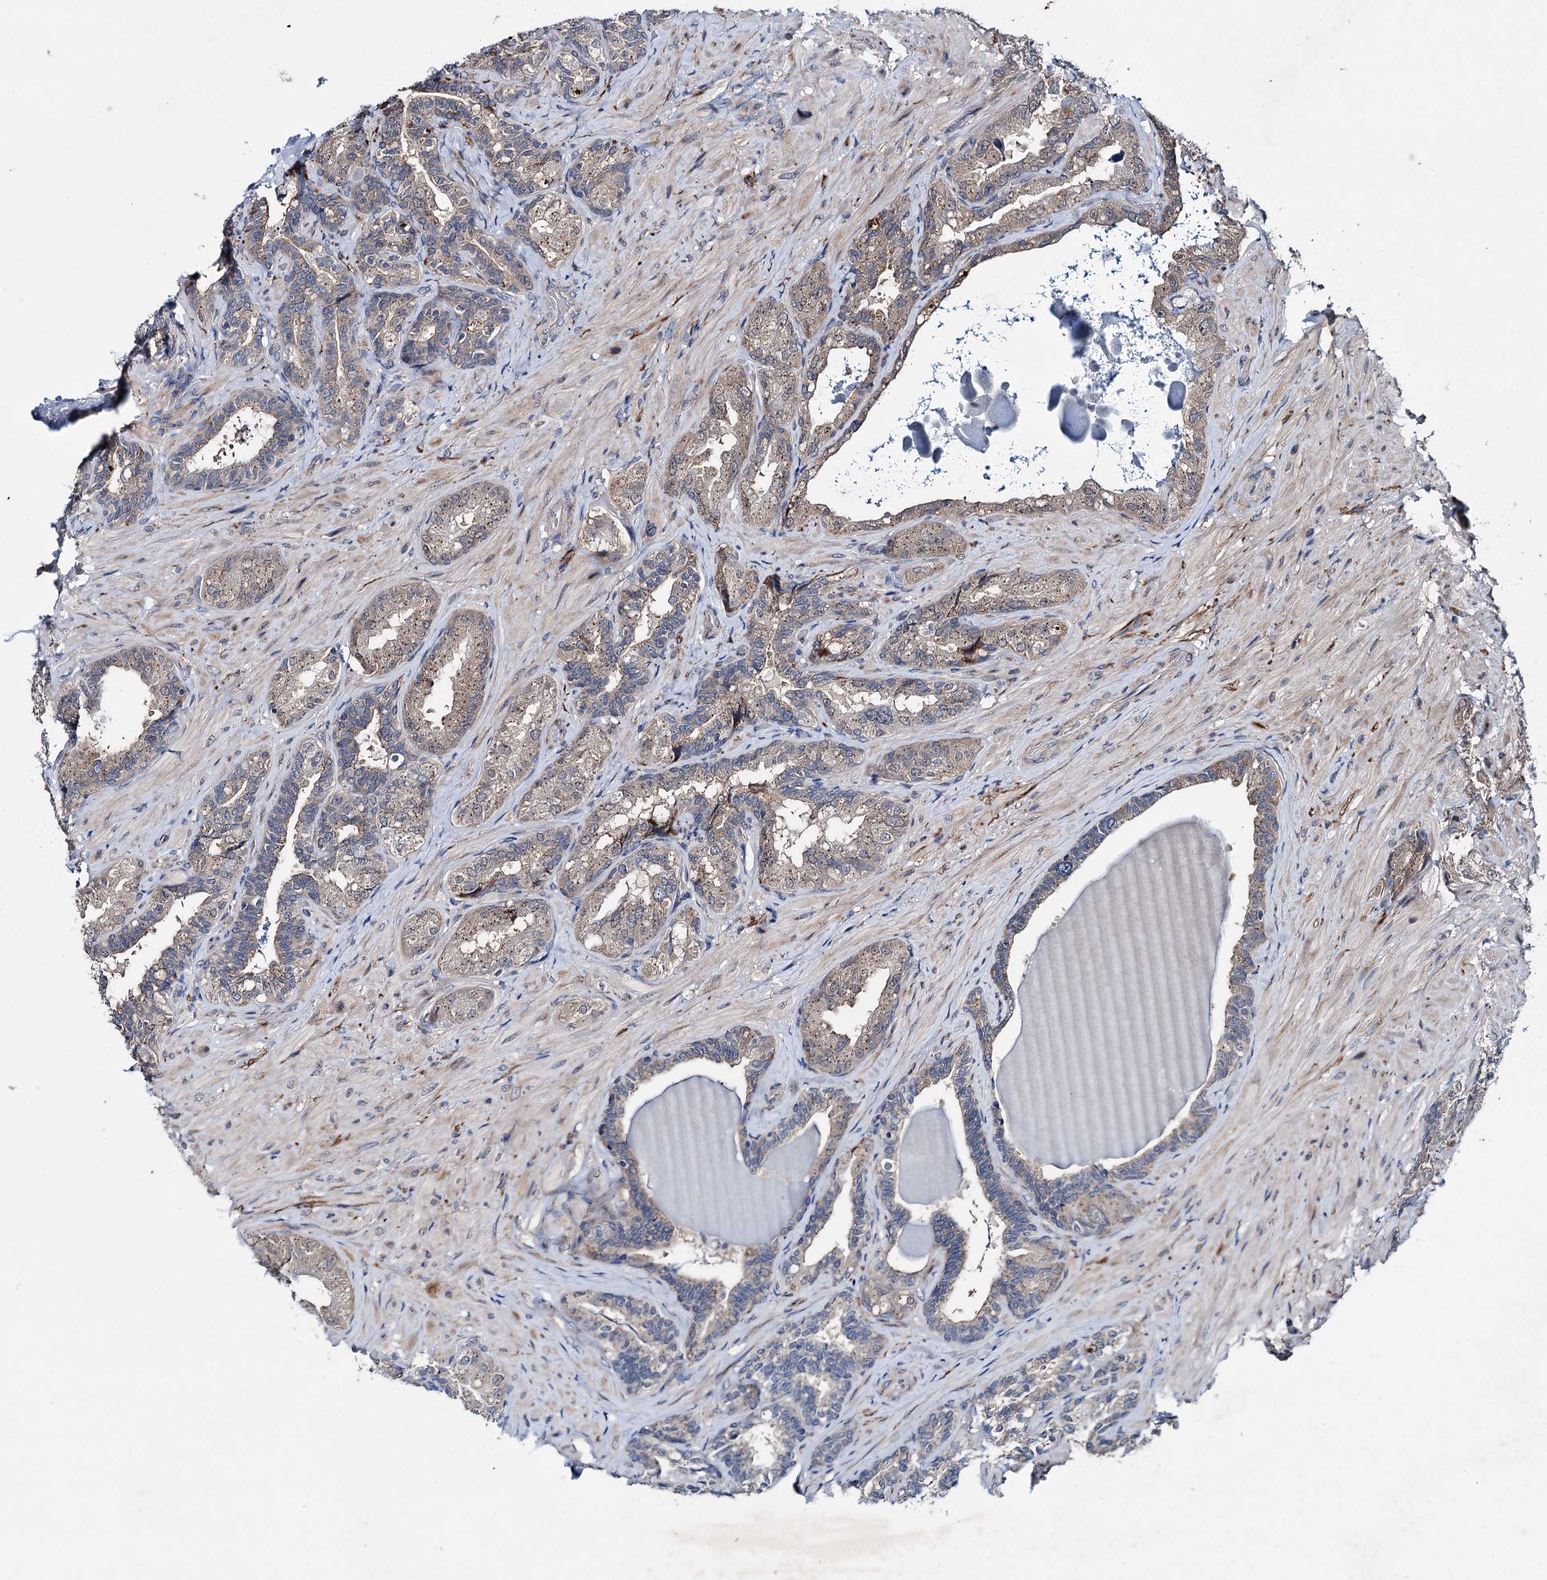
{"staining": {"intensity": "weak", "quantity": "25%-75%", "location": "cytoplasmic/membranous"}, "tissue": "seminal vesicle", "cell_type": "Glandular cells", "image_type": "normal", "snomed": [{"axis": "morphology", "description": "Normal tissue, NOS"}, {"axis": "topography", "description": "Prostate and seminal vesicle, NOS"}, {"axis": "topography", "description": "Prostate"}, {"axis": "topography", "description": "Seminal veicle"}], "caption": "Normal seminal vesicle was stained to show a protein in brown. There is low levels of weak cytoplasmic/membranous positivity in about 25%-75% of glandular cells.", "gene": "EYA4", "patient": {"sex": "male", "age": 67}}